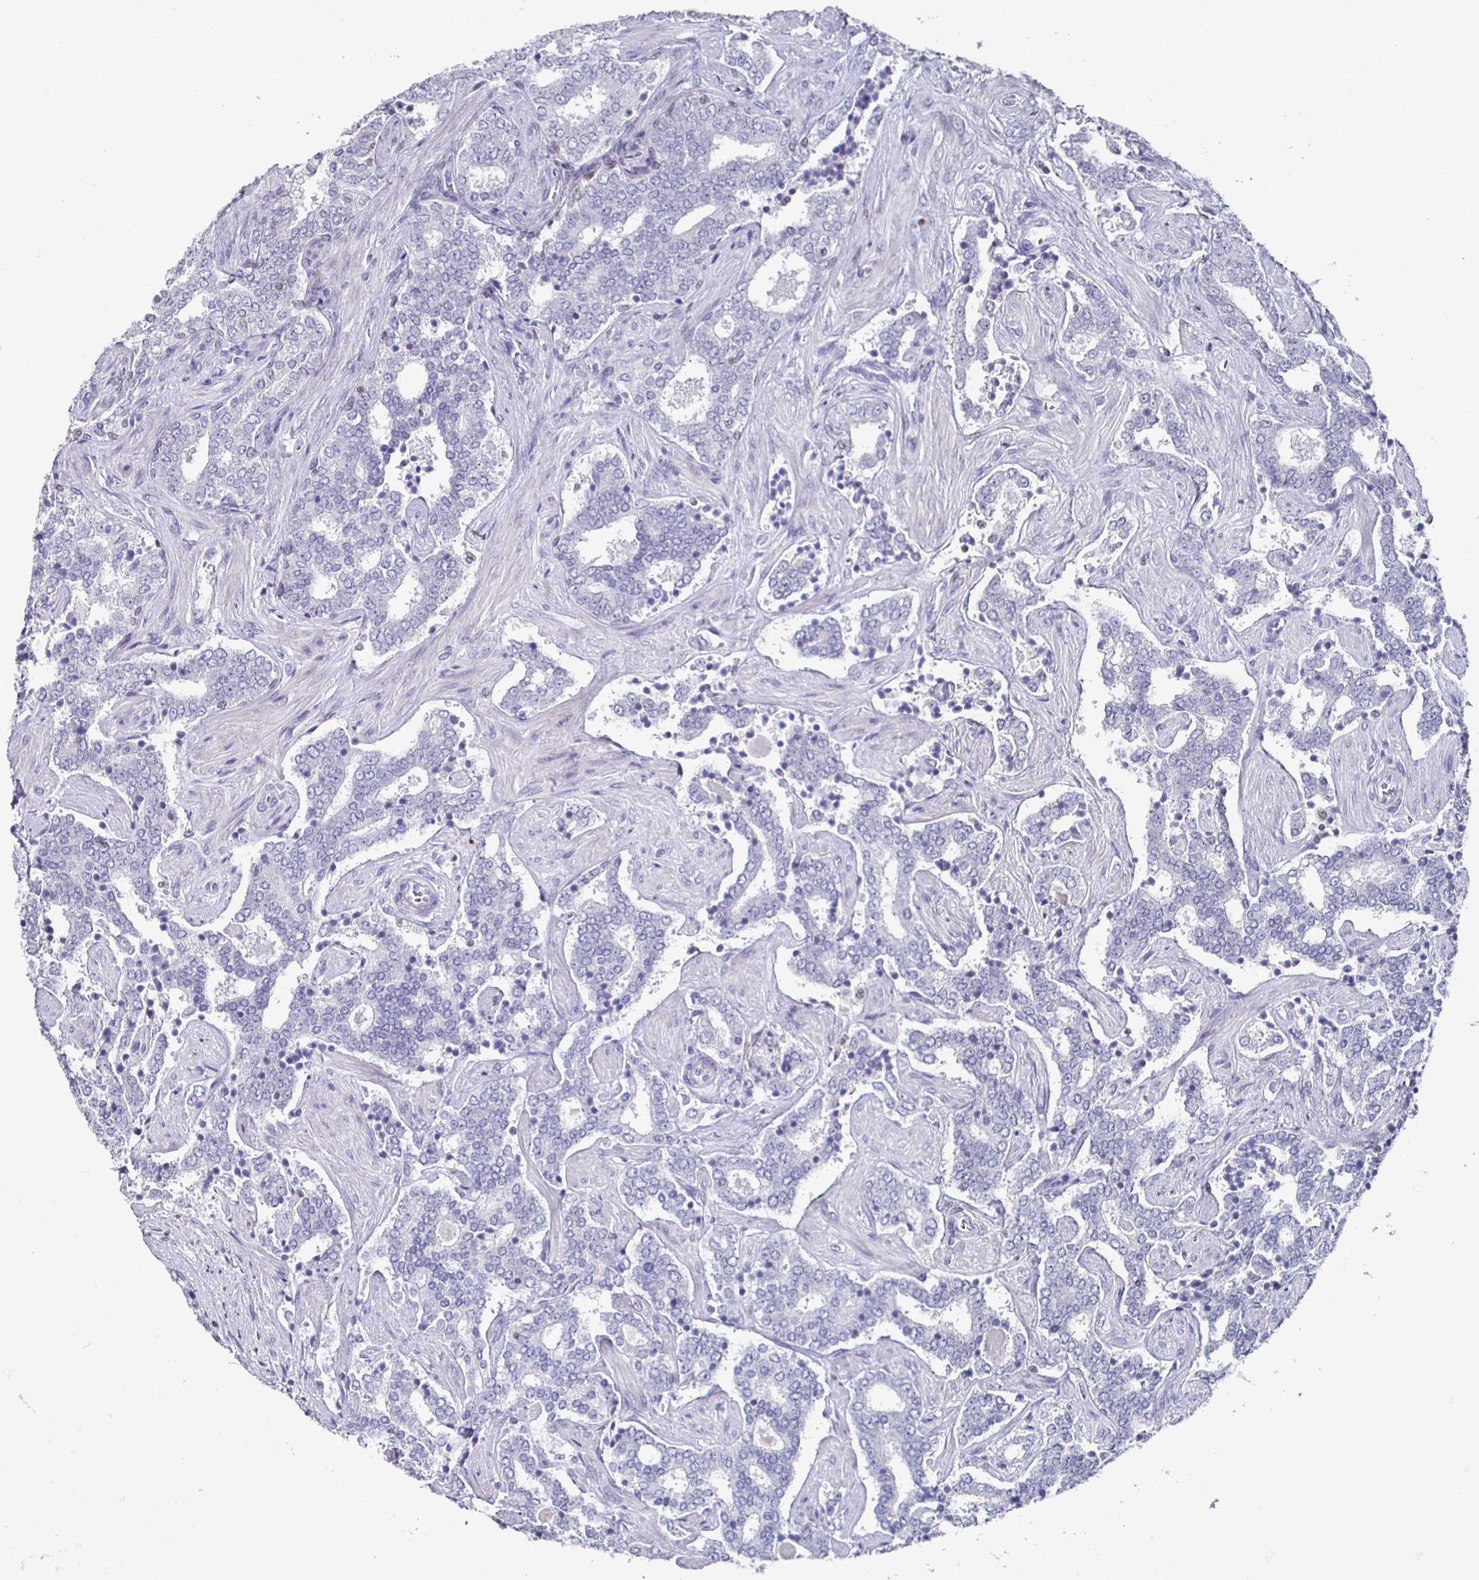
{"staining": {"intensity": "negative", "quantity": "none", "location": "none"}, "tissue": "prostate cancer", "cell_type": "Tumor cells", "image_type": "cancer", "snomed": [{"axis": "morphology", "description": "Adenocarcinoma, High grade"}, {"axis": "topography", "description": "Prostate"}], "caption": "This is an IHC image of high-grade adenocarcinoma (prostate). There is no staining in tumor cells.", "gene": "RUNX2", "patient": {"sex": "male", "age": 60}}